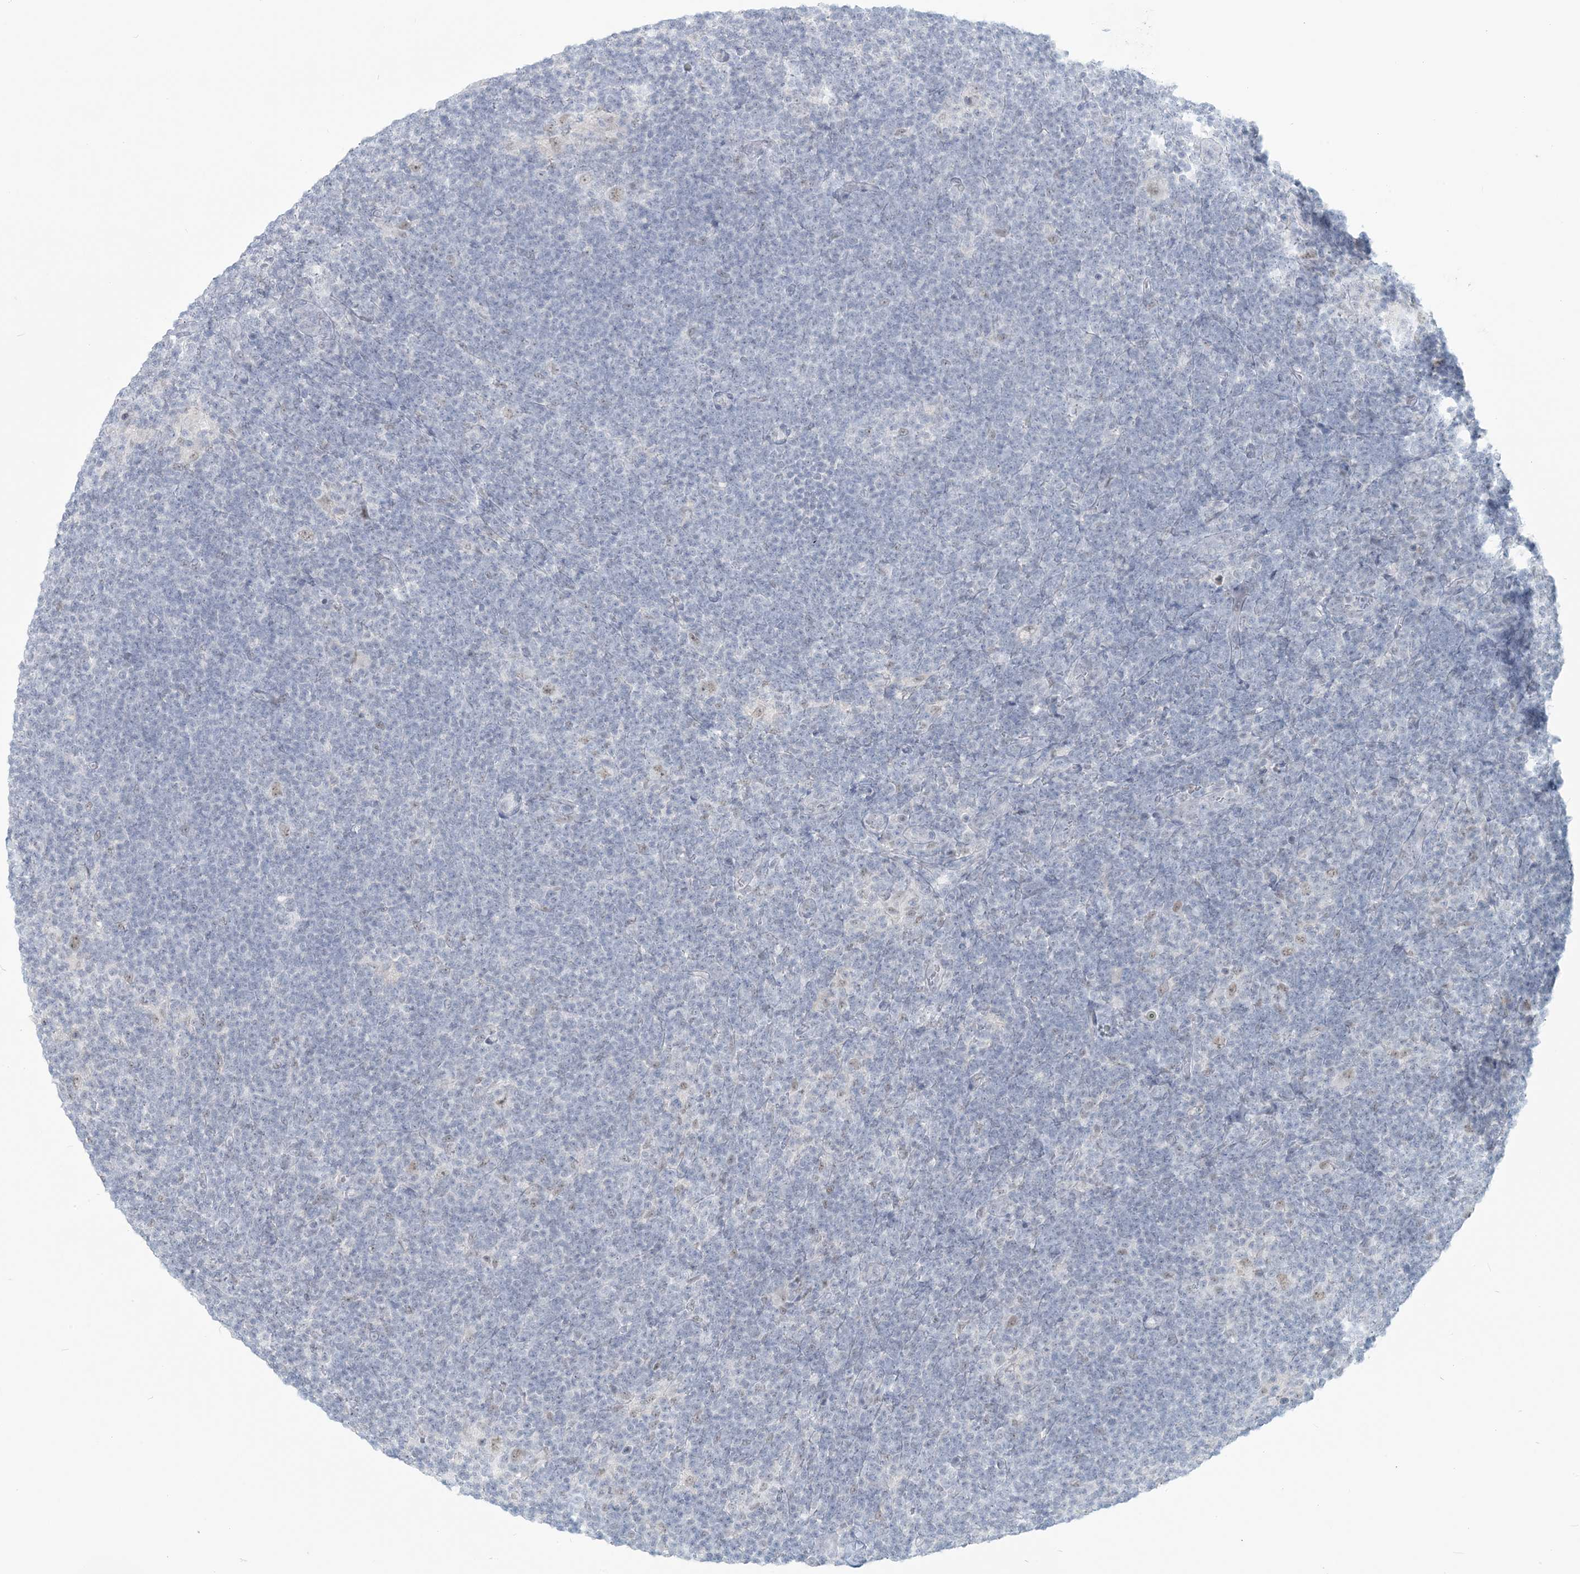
{"staining": {"intensity": "negative", "quantity": "none", "location": "none"}, "tissue": "lymphoma", "cell_type": "Tumor cells", "image_type": "cancer", "snomed": [{"axis": "morphology", "description": "Hodgkin's disease, NOS"}, {"axis": "topography", "description": "Lymph node"}], "caption": "A photomicrograph of lymphoma stained for a protein reveals no brown staining in tumor cells.", "gene": "SCML1", "patient": {"sex": "female", "age": 57}}